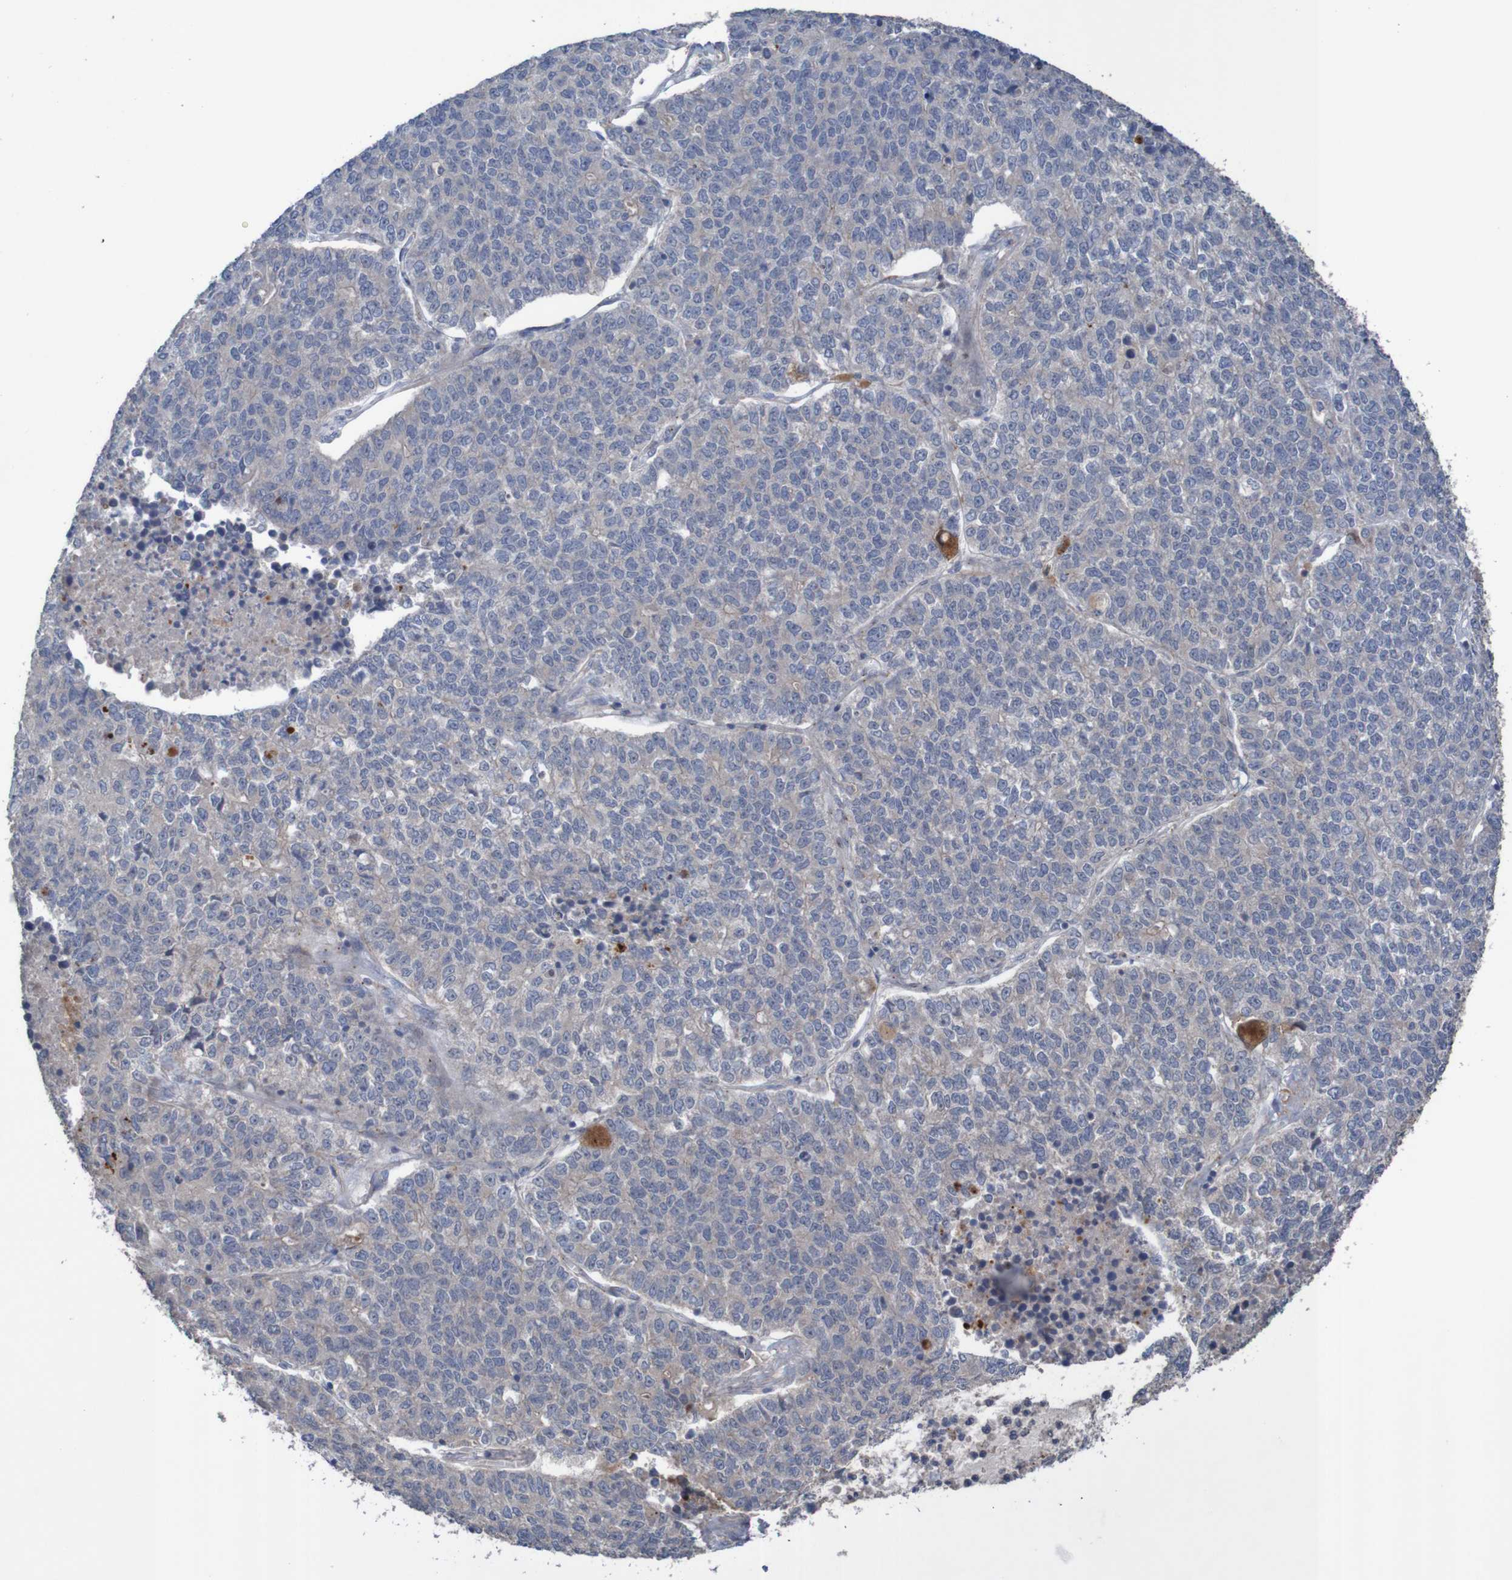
{"staining": {"intensity": "weak", "quantity": ">75%", "location": "cytoplasmic/membranous,nuclear"}, "tissue": "lung cancer", "cell_type": "Tumor cells", "image_type": "cancer", "snomed": [{"axis": "morphology", "description": "Adenocarcinoma, NOS"}, {"axis": "topography", "description": "Lung"}], "caption": "Brown immunohistochemical staining in lung cancer (adenocarcinoma) displays weak cytoplasmic/membranous and nuclear staining in approximately >75% of tumor cells. Ihc stains the protein in brown and the nuclei are stained blue.", "gene": "ANGPT4", "patient": {"sex": "male", "age": 49}}